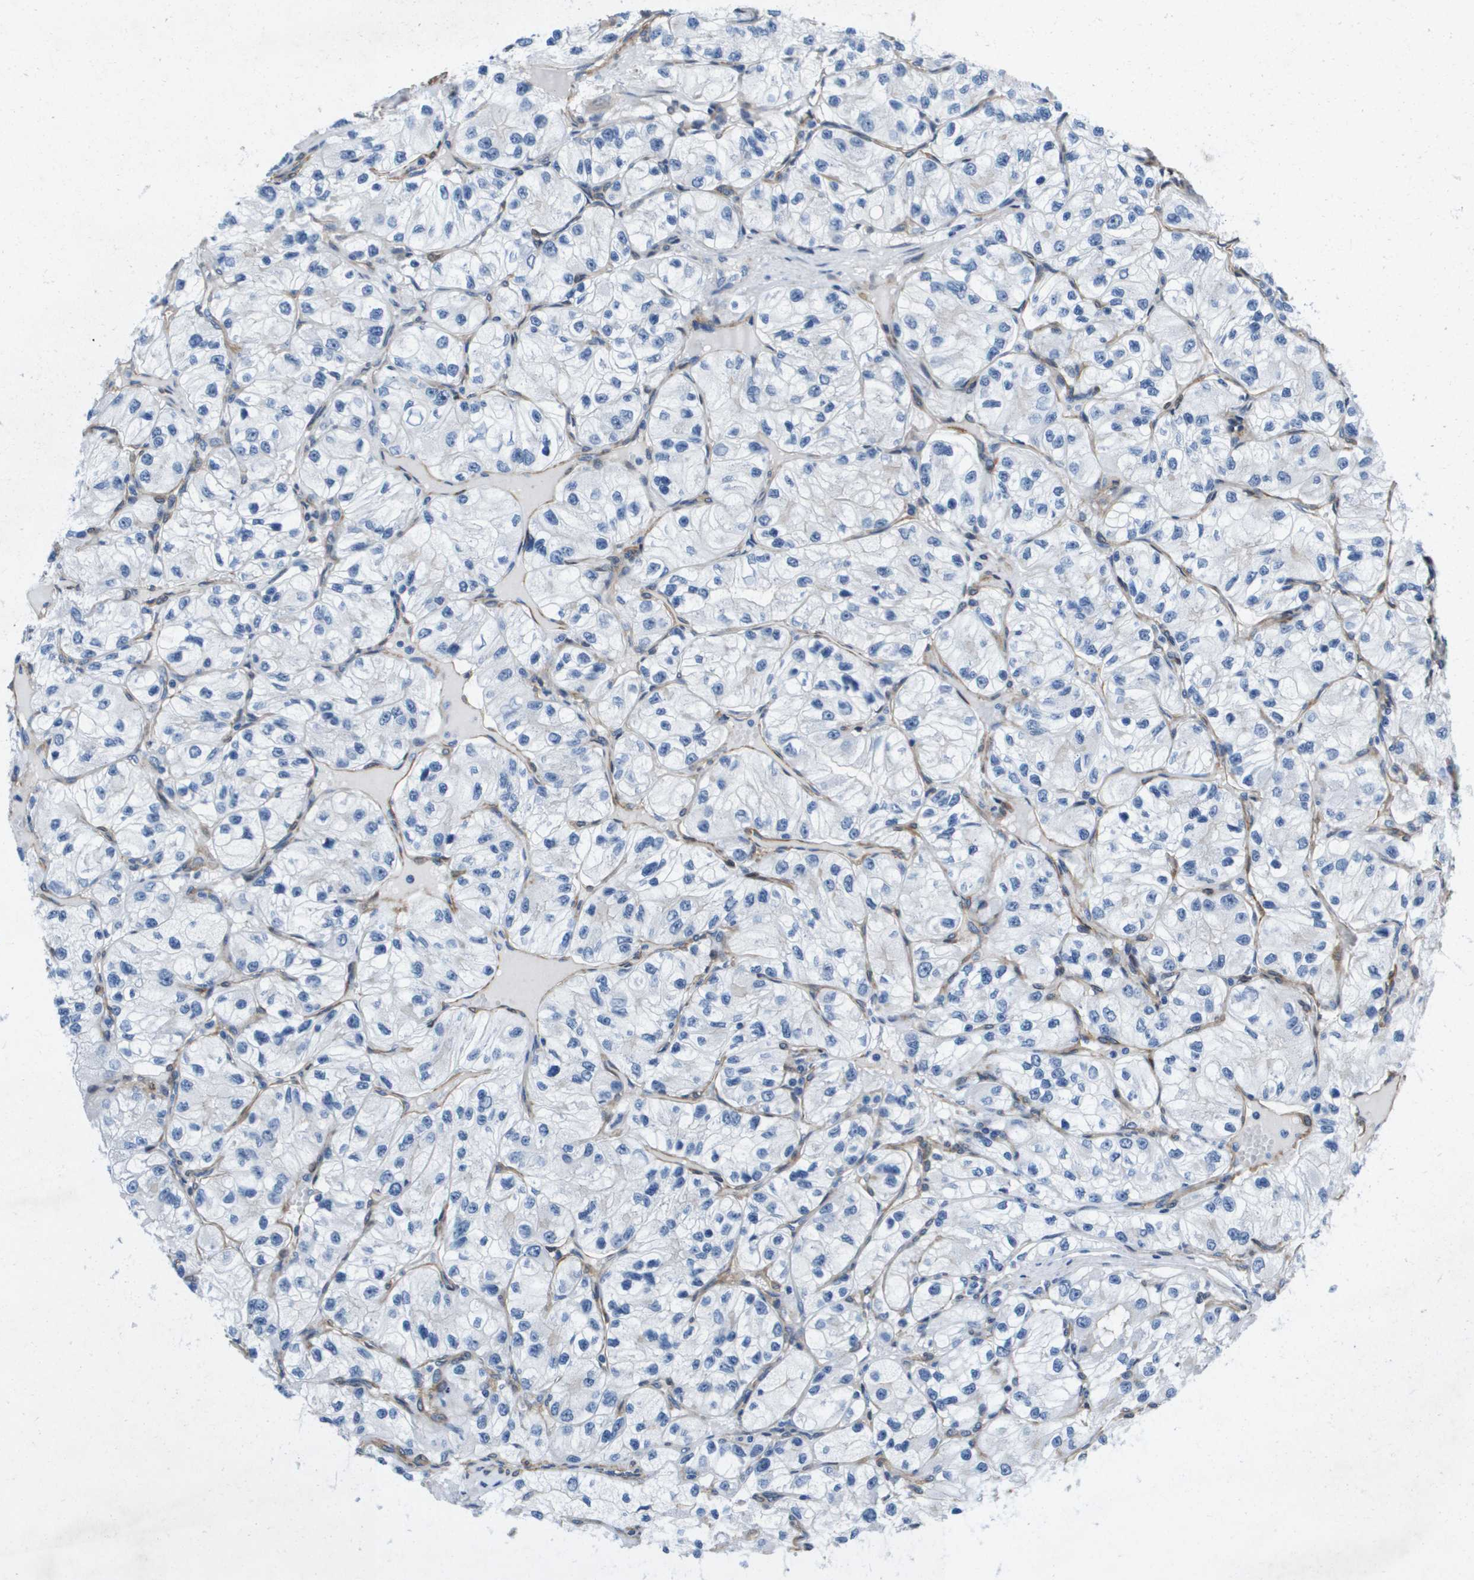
{"staining": {"intensity": "negative", "quantity": "none", "location": "none"}, "tissue": "renal cancer", "cell_type": "Tumor cells", "image_type": "cancer", "snomed": [{"axis": "morphology", "description": "Adenocarcinoma, NOS"}, {"axis": "topography", "description": "Kidney"}], "caption": "An image of renal cancer (adenocarcinoma) stained for a protein demonstrates no brown staining in tumor cells.", "gene": "LPP", "patient": {"sex": "female", "age": 57}}